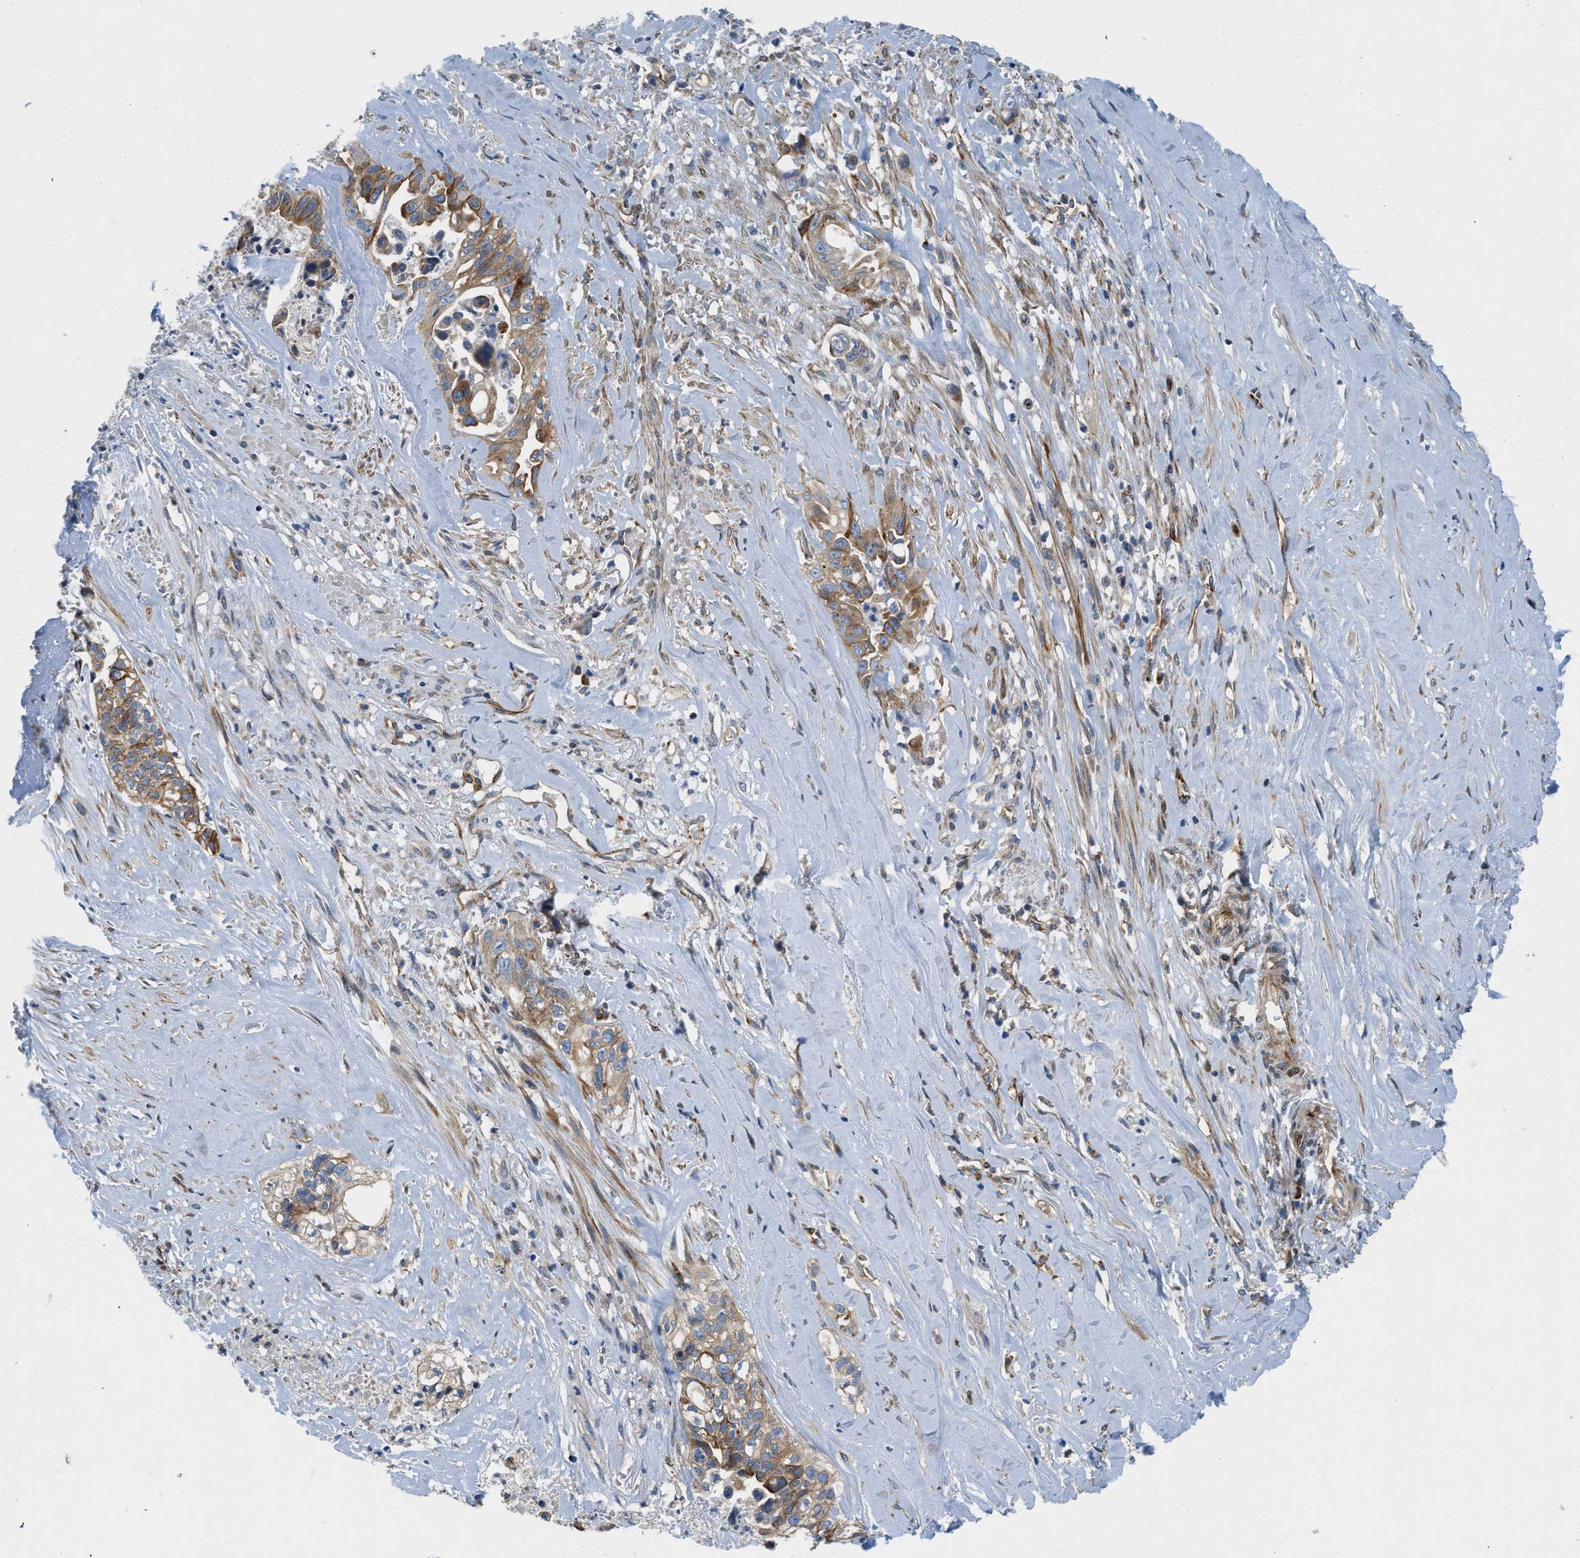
{"staining": {"intensity": "moderate", "quantity": ">75%", "location": "cytoplasmic/membranous"}, "tissue": "liver cancer", "cell_type": "Tumor cells", "image_type": "cancer", "snomed": [{"axis": "morphology", "description": "Cholangiocarcinoma"}, {"axis": "topography", "description": "Liver"}], "caption": "Liver cancer (cholangiocarcinoma) stained with a brown dye reveals moderate cytoplasmic/membranous positive staining in approximately >75% of tumor cells.", "gene": "TMEM248", "patient": {"sex": "female", "age": 70}}